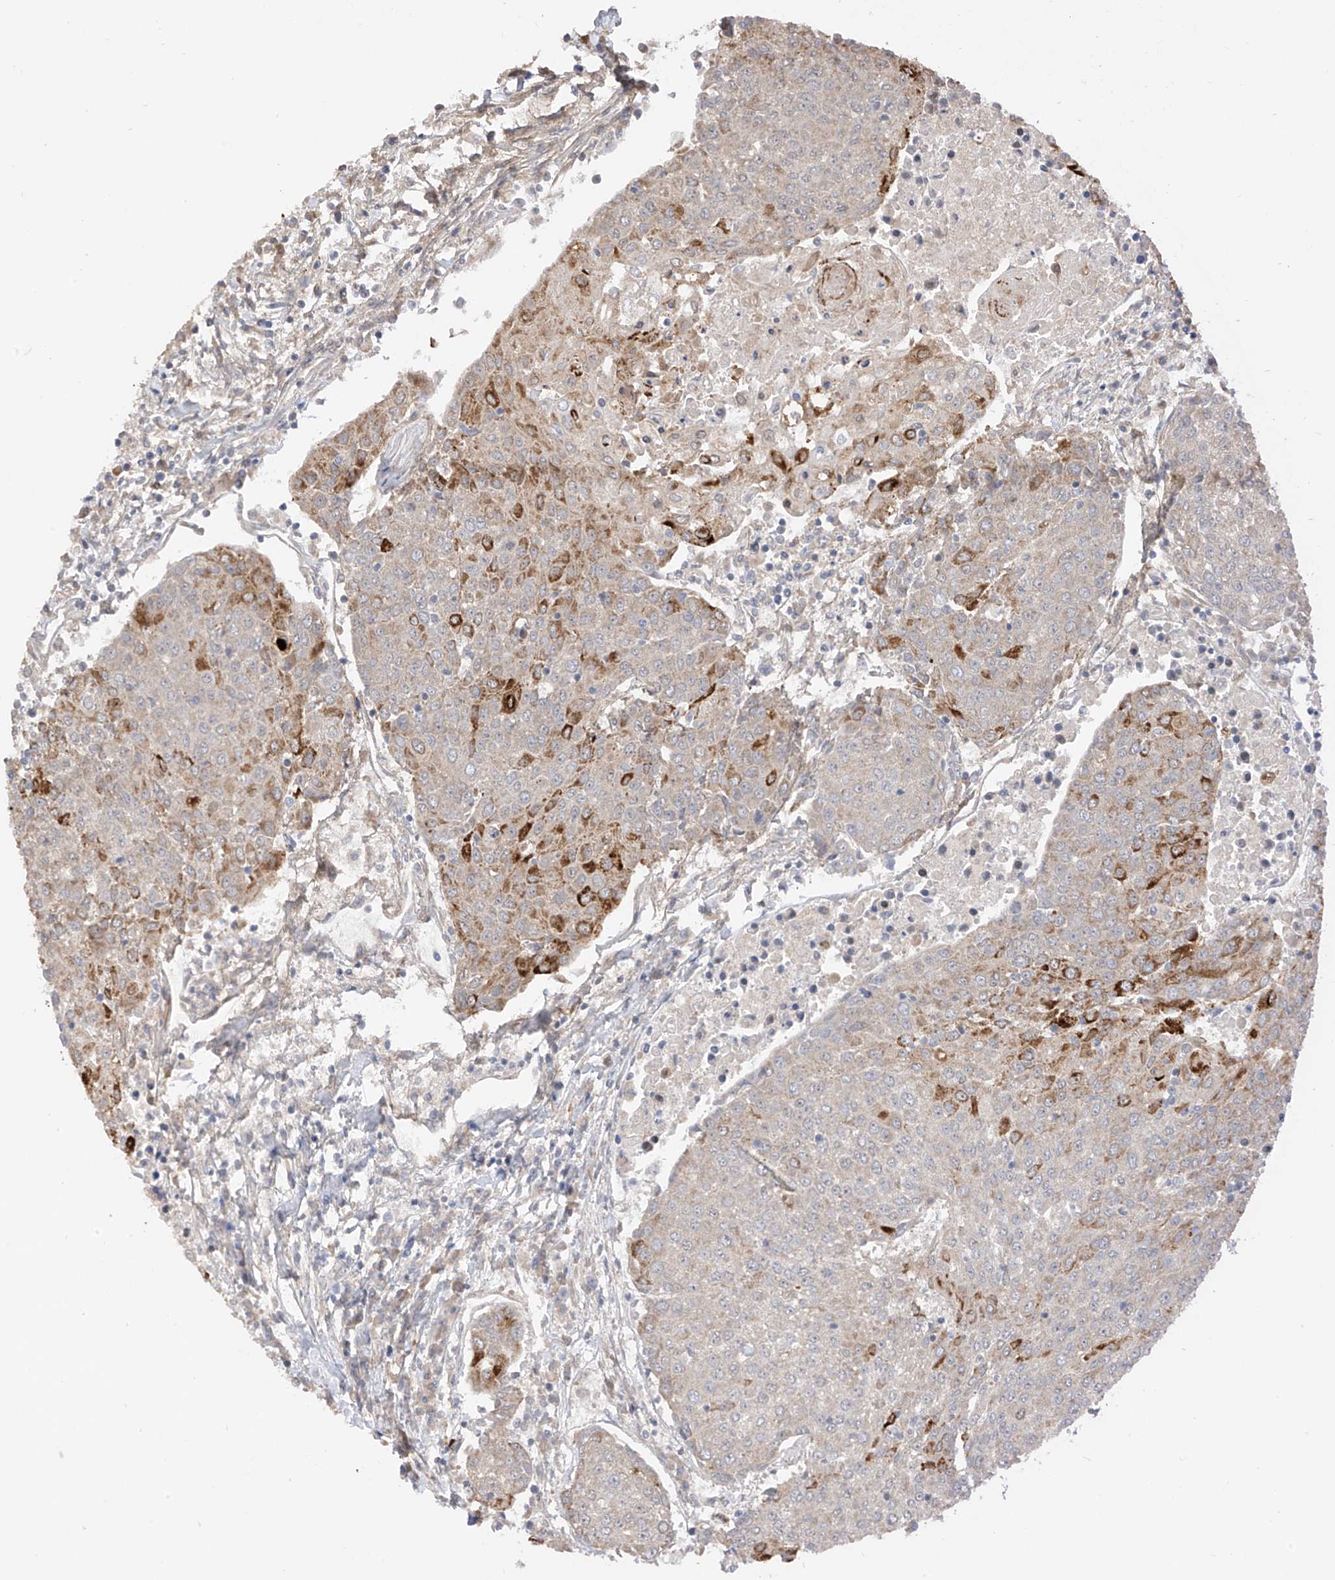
{"staining": {"intensity": "moderate", "quantity": "<25%", "location": "cytoplasmic/membranous"}, "tissue": "urothelial cancer", "cell_type": "Tumor cells", "image_type": "cancer", "snomed": [{"axis": "morphology", "description": "Urothelial carcinoma, High grade"}, {"axis": "topography", "description": "Urinary bladder"}], "caption": "This photomicrograph displays IHC staining of urothelial cancer, with low moderate cytoplasmic/membranous positivity in approximately <25% of tumor cells.", "gene": "LATS1", "patient": {"sex": "female", "age": 85}}